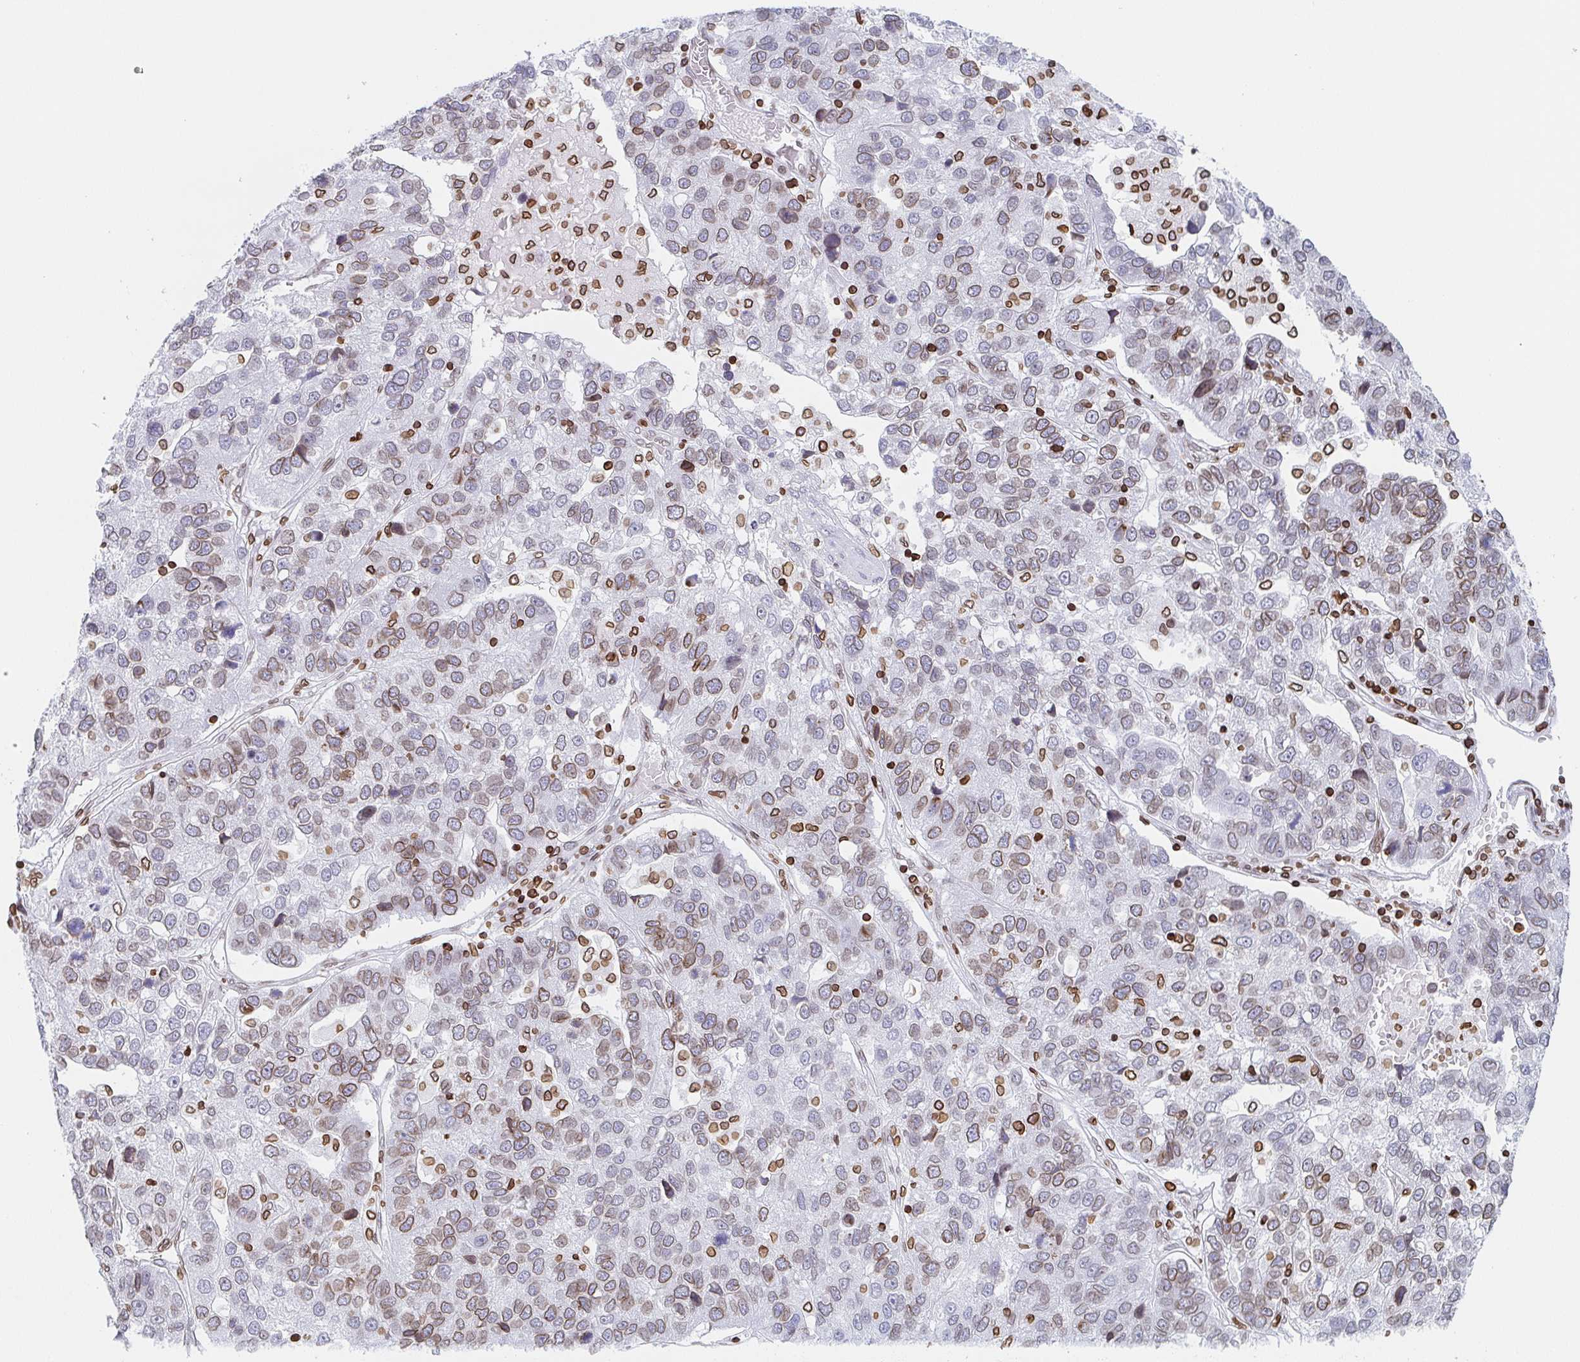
{"staining": {"intensity": "weak", "quantity": "25%-75%", "location": "cytoplasmic/membranous,nuclear"}, "tissue": "pancreatic cancer", "cell_type": "Tumor cells", "image_type": "cancer", "snomed": [{"axis": "morphology", "description": "Adenocarcinoma, NOS"}, {"axis": "topography", "description": "Pancreas"}], "caption": "Adenocarcinoma (pancreatic) stained with a protein marker reveals weak staining in tumor cells.", "gene": "BTBD7", "patient": {"sex": "female", "age": 61}}